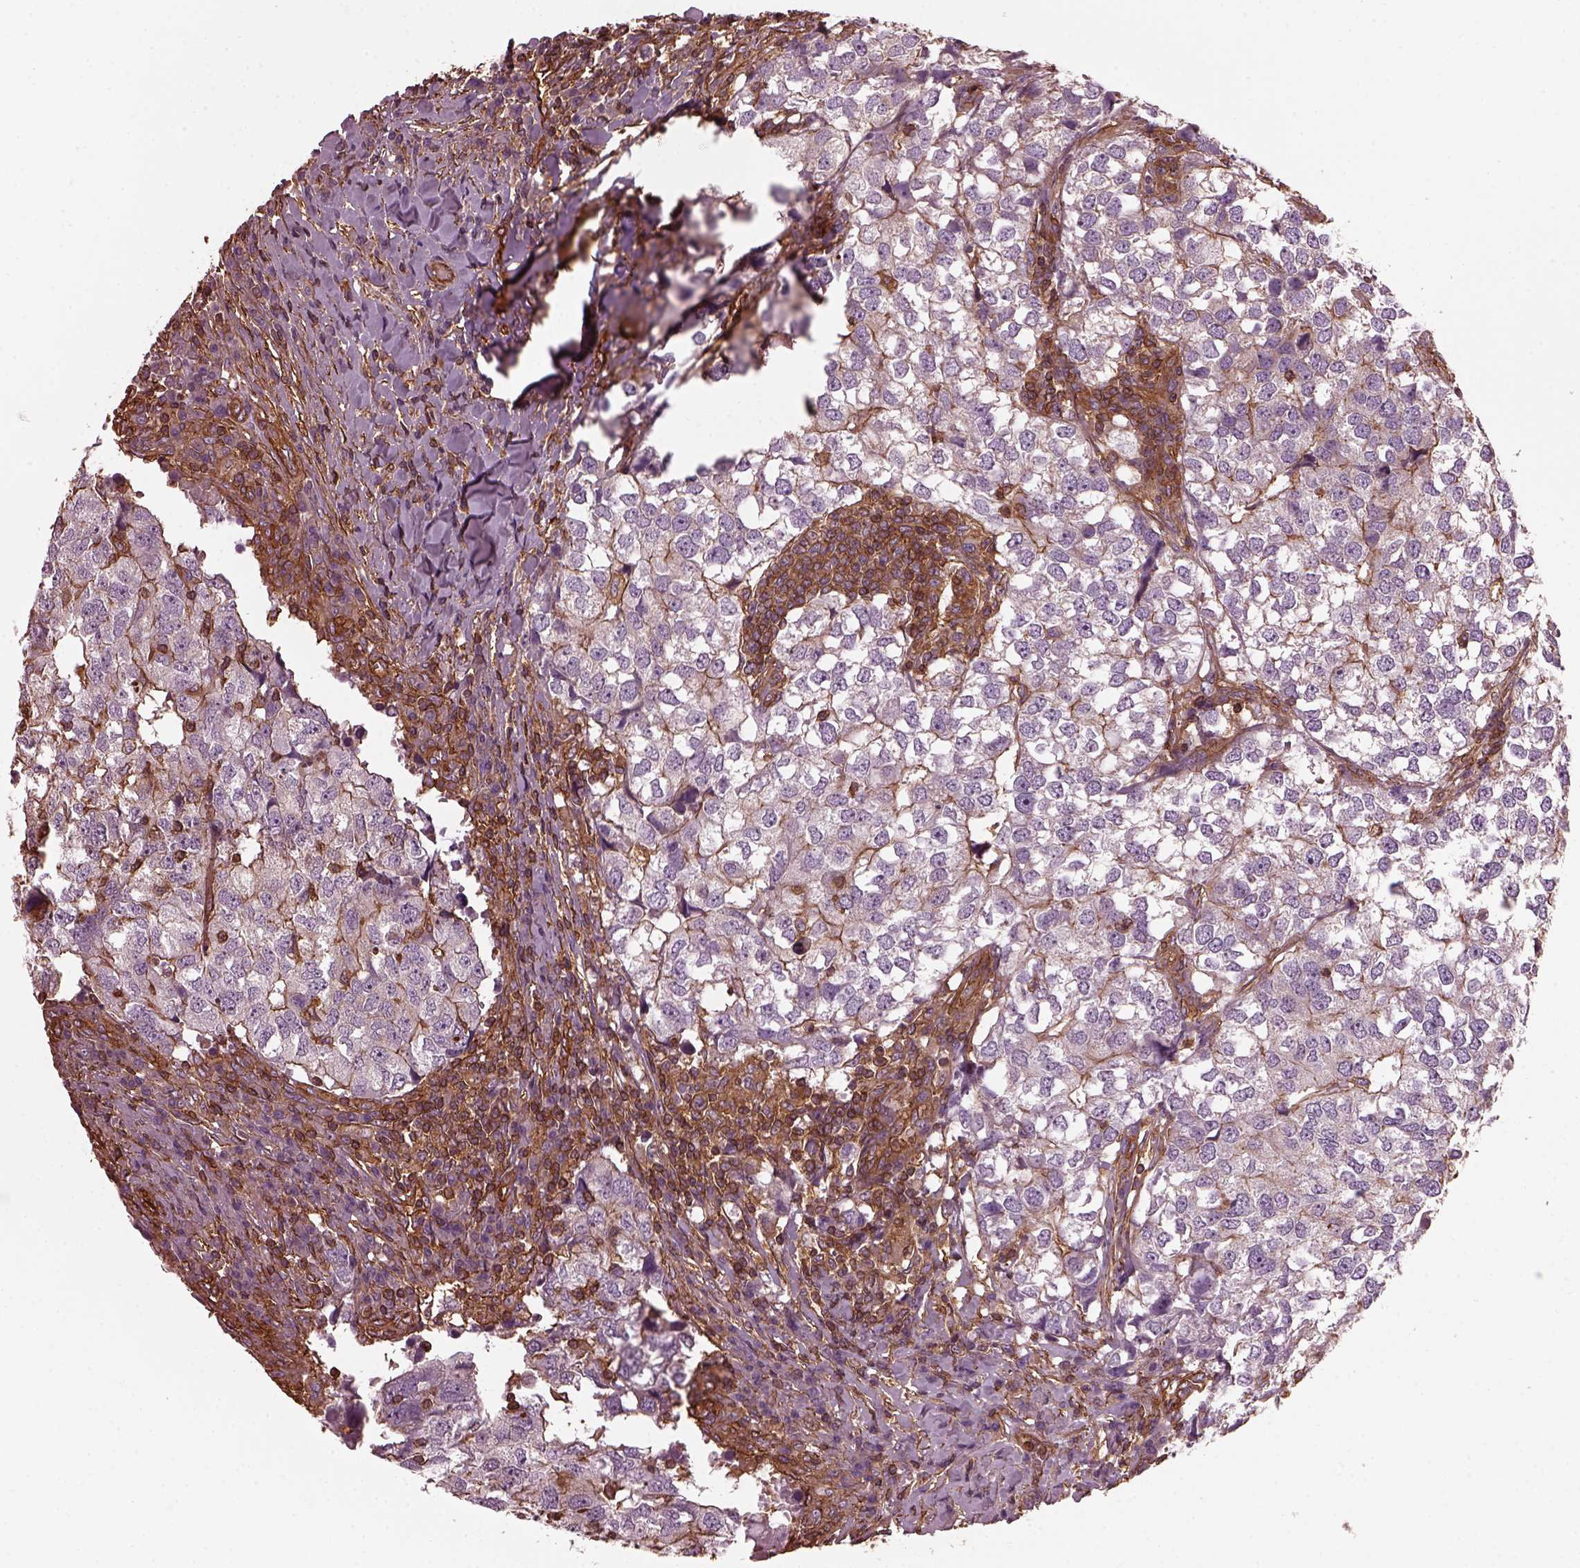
{"staining": {"intensity": "moderate", "quantity": "<25%", "location": "cytoplasmic/membranous"}, "tissue": "breast cancer", "cell_type": "Tumor cells", "image_type": "cancer", "snomed": [{"axis": "morphology", "description": "Duct carcinoma"}, {"axis": "topography", "description": "Breast"}], "caption": "Tumor cells show low levels of moderate cytoplasmic/membranous expression in approximately <25% of cells in human invasive ductal carcinoma (breast).", "gene": "MYL6", "patient": {"sex": "female", "age": 30}}